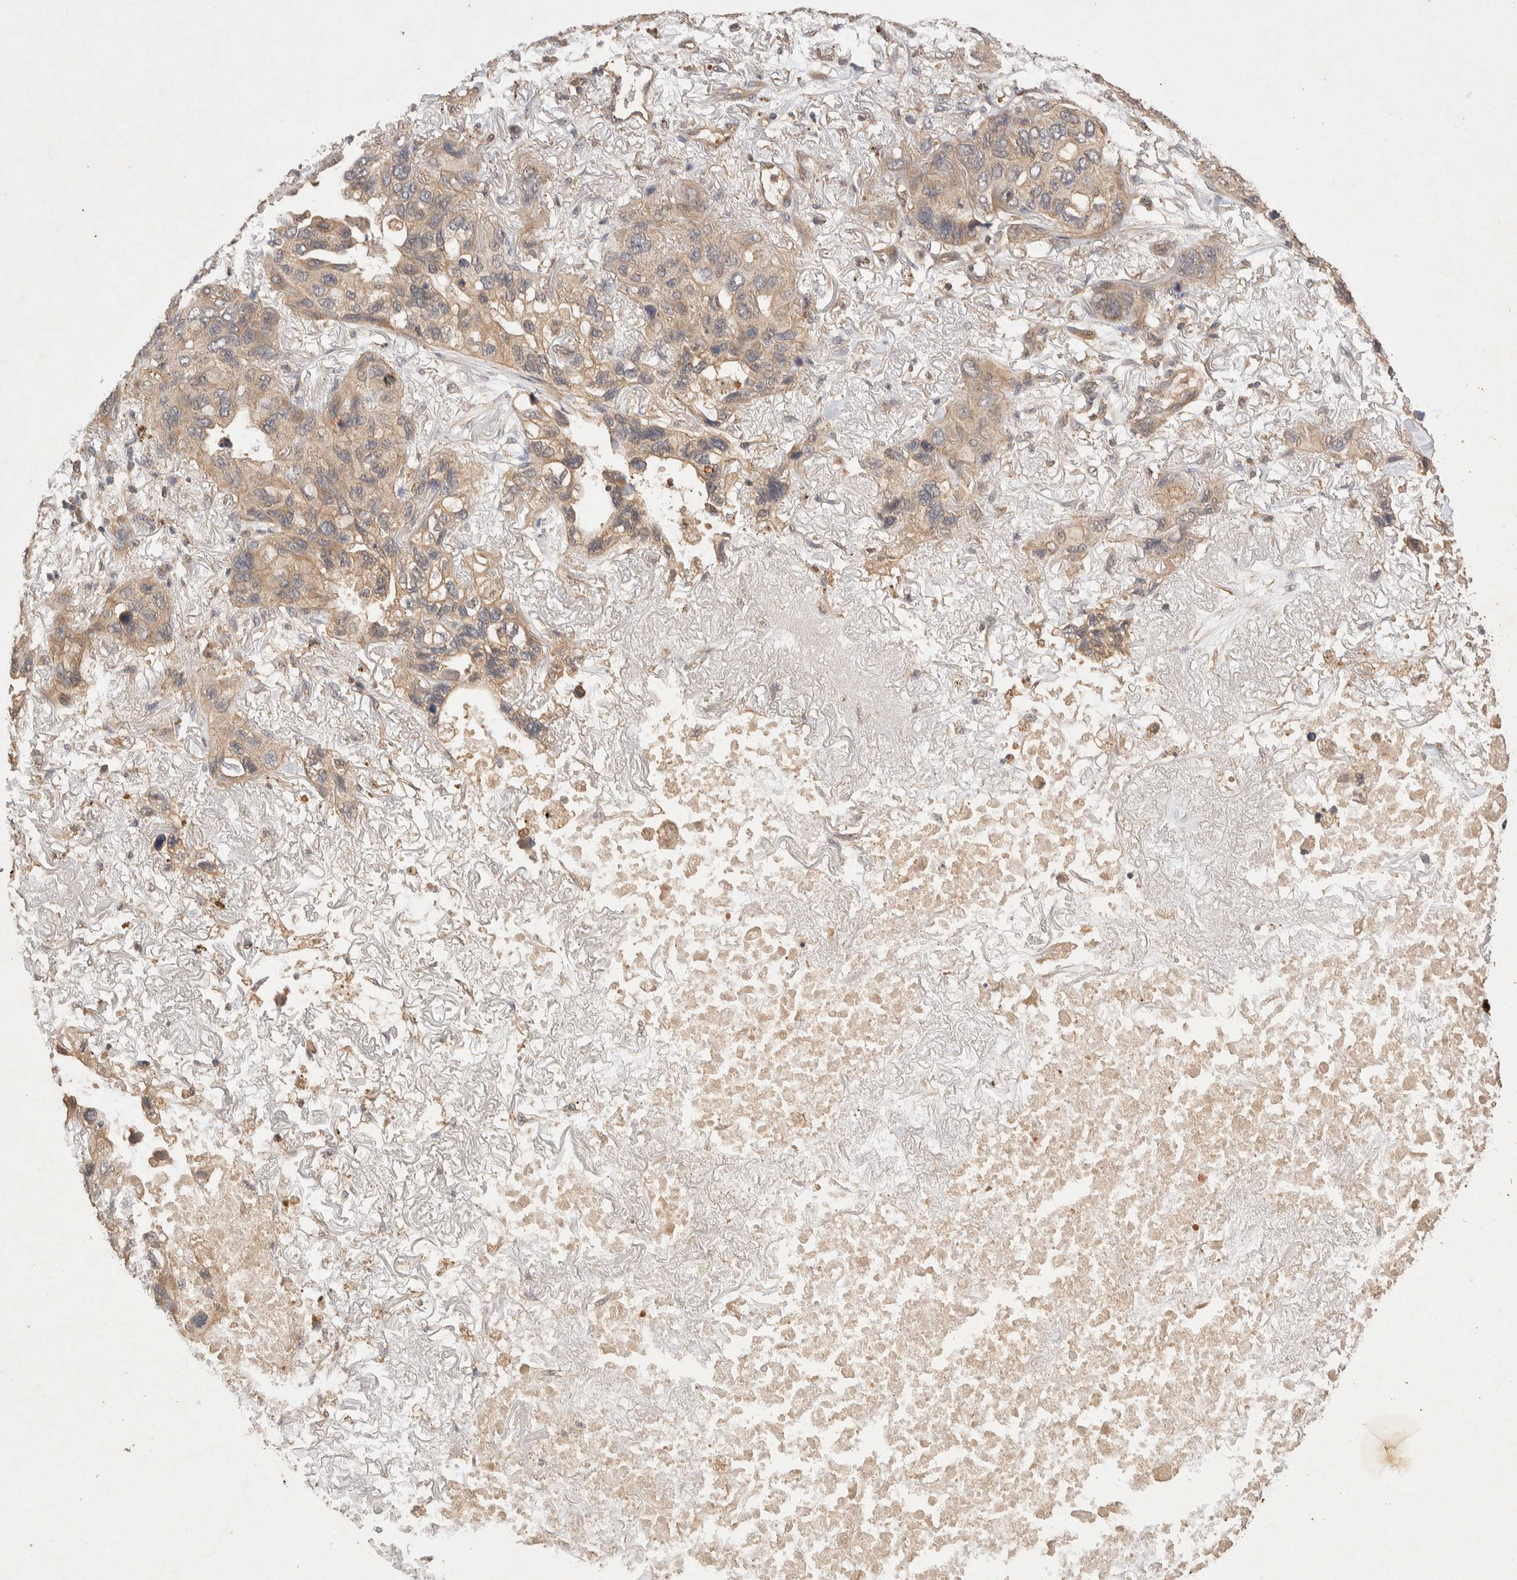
{"staining": {"intensity": "moderate", "quantity": "25%-75%", "location": "cytoplasmic/membranous"}, "tissue": "lung cancer", "cell_type": "Tumor cells", "image_type": "cancer", "snomed": [{"axis": "morphology", "description": "Squamous cell carcinoma, NOS"}, {"axis": "topography", "description": "Lung"}], "caption": "This is a photomicrograph of IHC staining of squamous cell carcinoma (lung), which shows moderate expression in the cytoplasmic/membranous of tumor cells.", "gene": "NSMAF", "patient": {"sex": "female", "age": 73}}